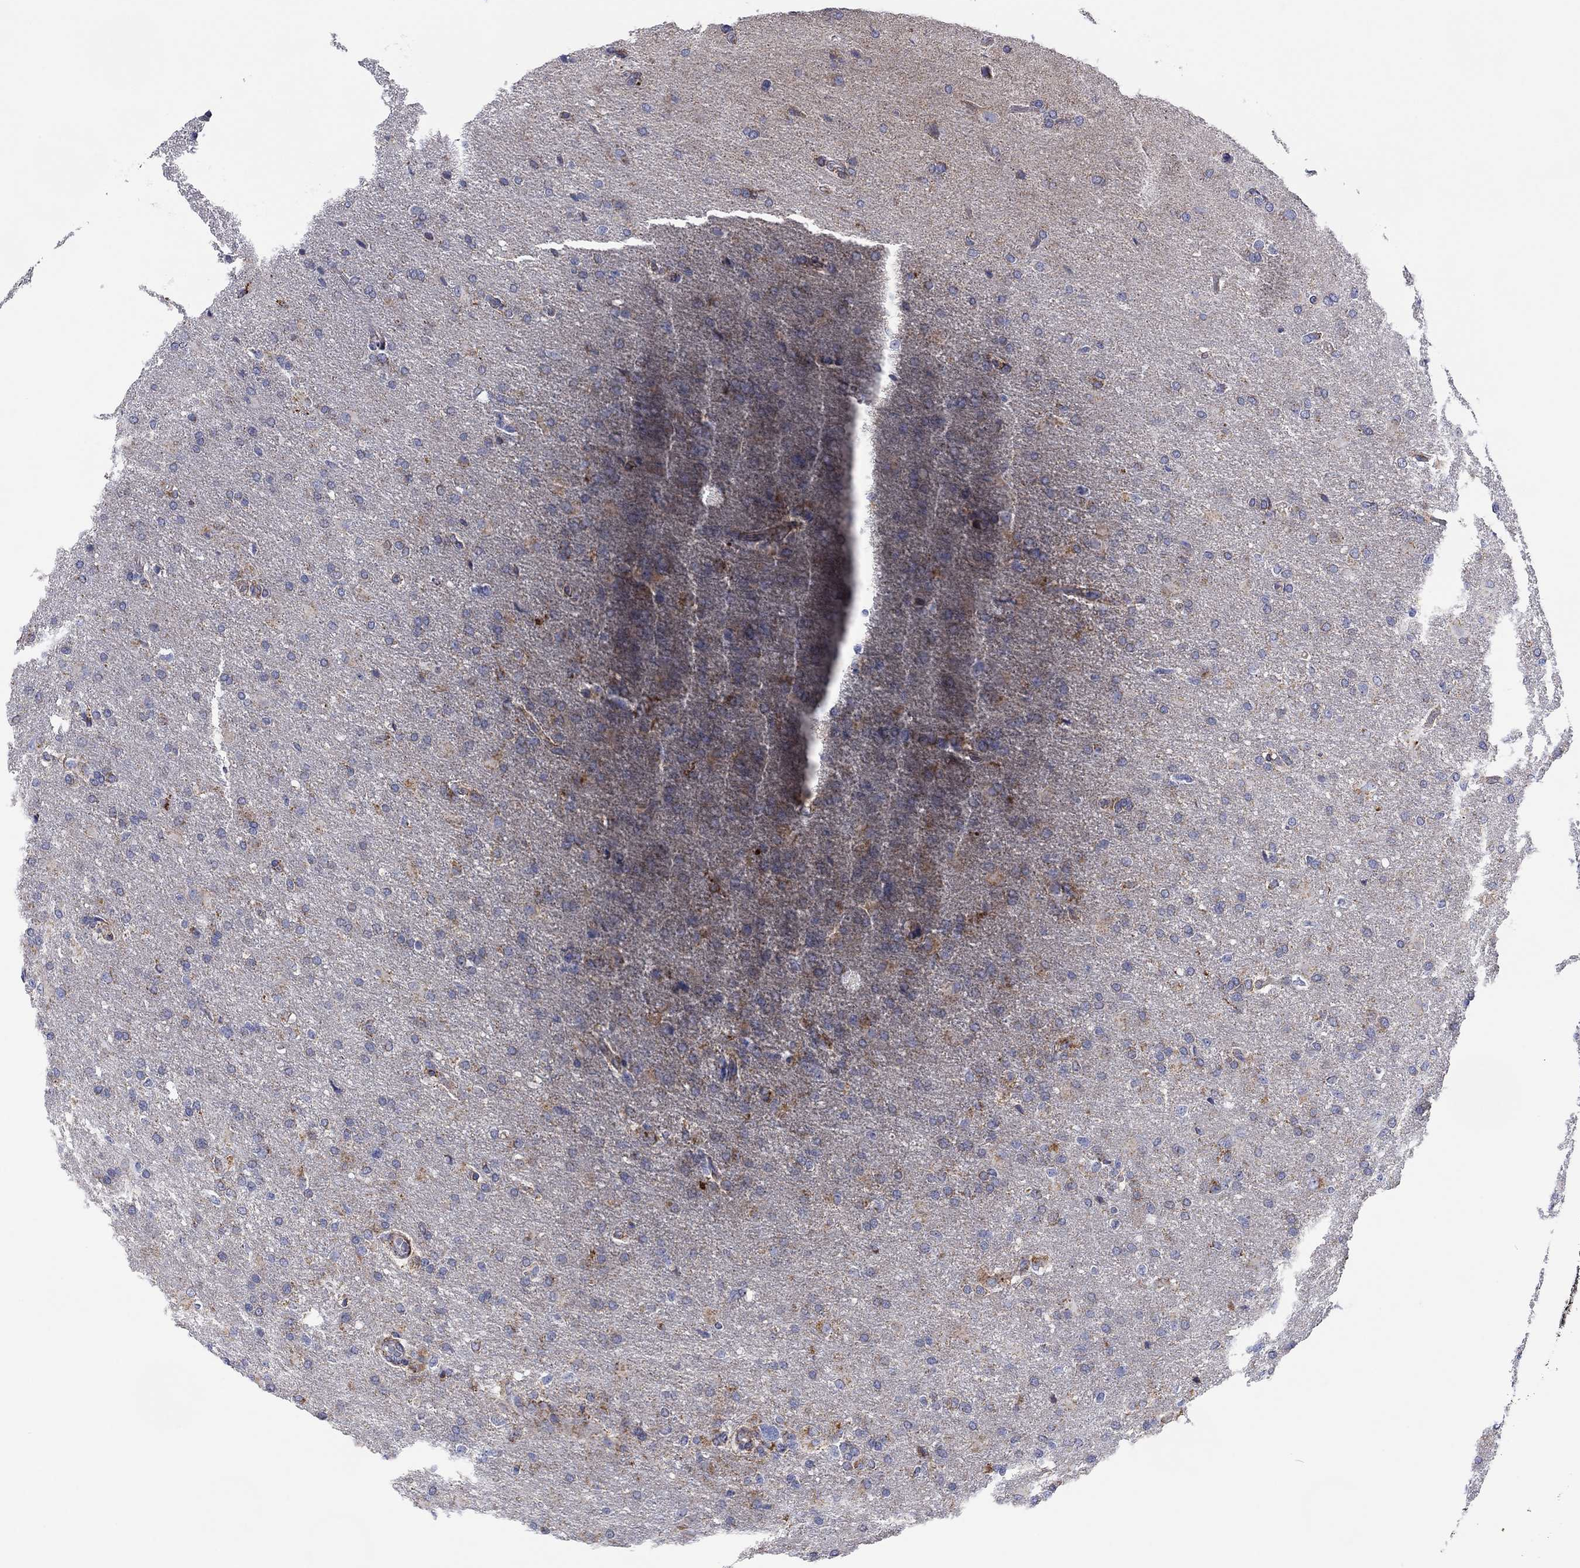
{"staining": {"intensity": "strong", "quantity": "<25%", "location": "cytoplasmic/membranous"}, "tissue": "glioma", "cell_type": "Tumor cells", "image_type": "cancer", "snomed": [{"axis": "morphology", "description": "Glioma, malignant, High grade"}, {"axis": "topography", "description": "Brain"}], "caption": "The image displays a brown stain indicating the presence of a protein in the cytoplasmic/membranous of tumor cells in high-grade glioma (malignant). The protein is stained brown, and the nuclei are stained in blue (DAB IHC with brightfield microscopy, high magnification).", "gene": "MGST3", "patient": {"sex": "male", "age": 68}}